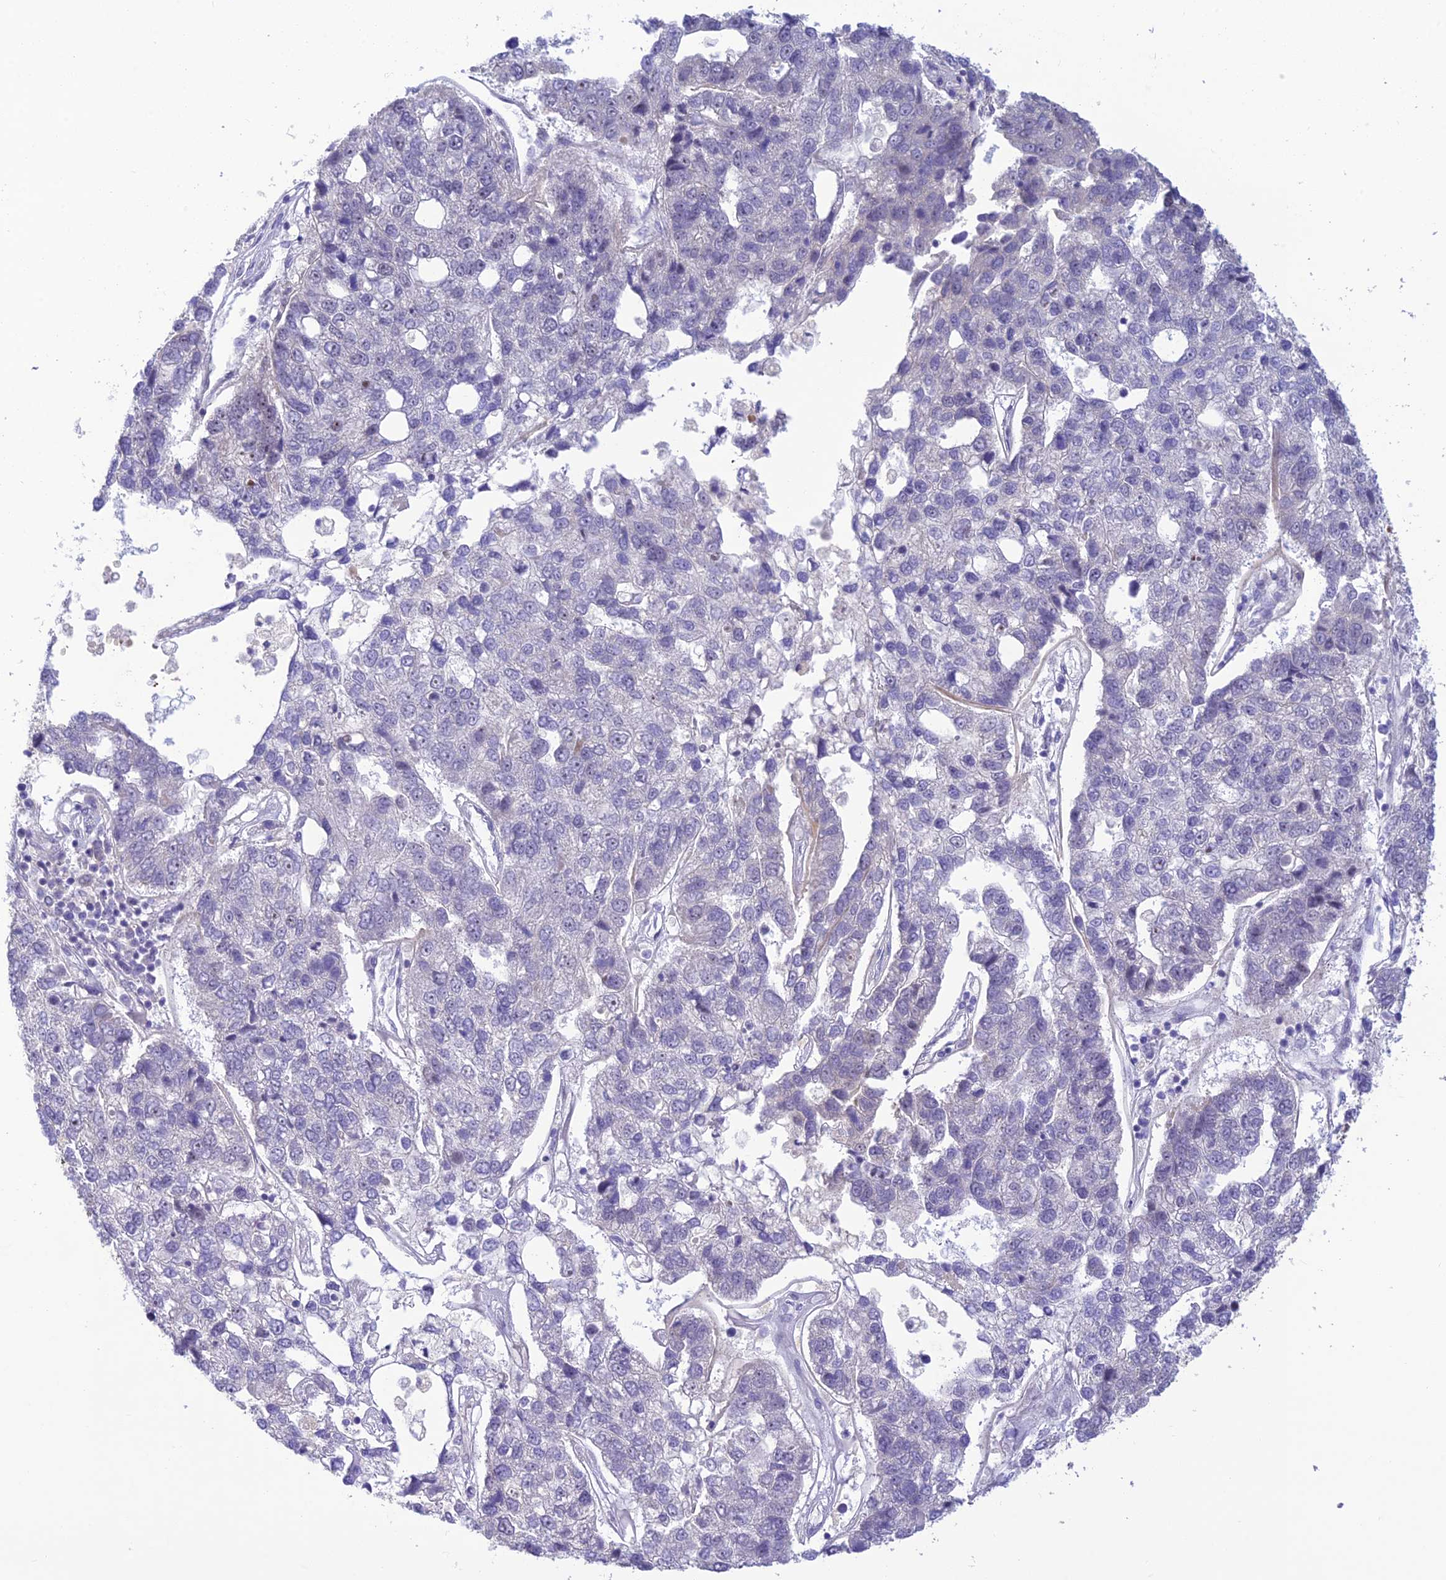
{"staining": {"intensity": "negative", "quantity": "none", "location": "none"}, "tissue": "pancreatic cancer", "cell_type": "Tumor cells", "image_type": "cancer", "snomed": [{"axis": "morphology", "description": "Adenocarcinoma, NOS"}, {"axis": "topography", "description": "Pancreas"}], "caption": "IHC of pancreatic adenocarcinoma demonstrates no expression in tumor cells.", "gene": "ASPDH", "patient": {"sex": "female", "age": 61}}